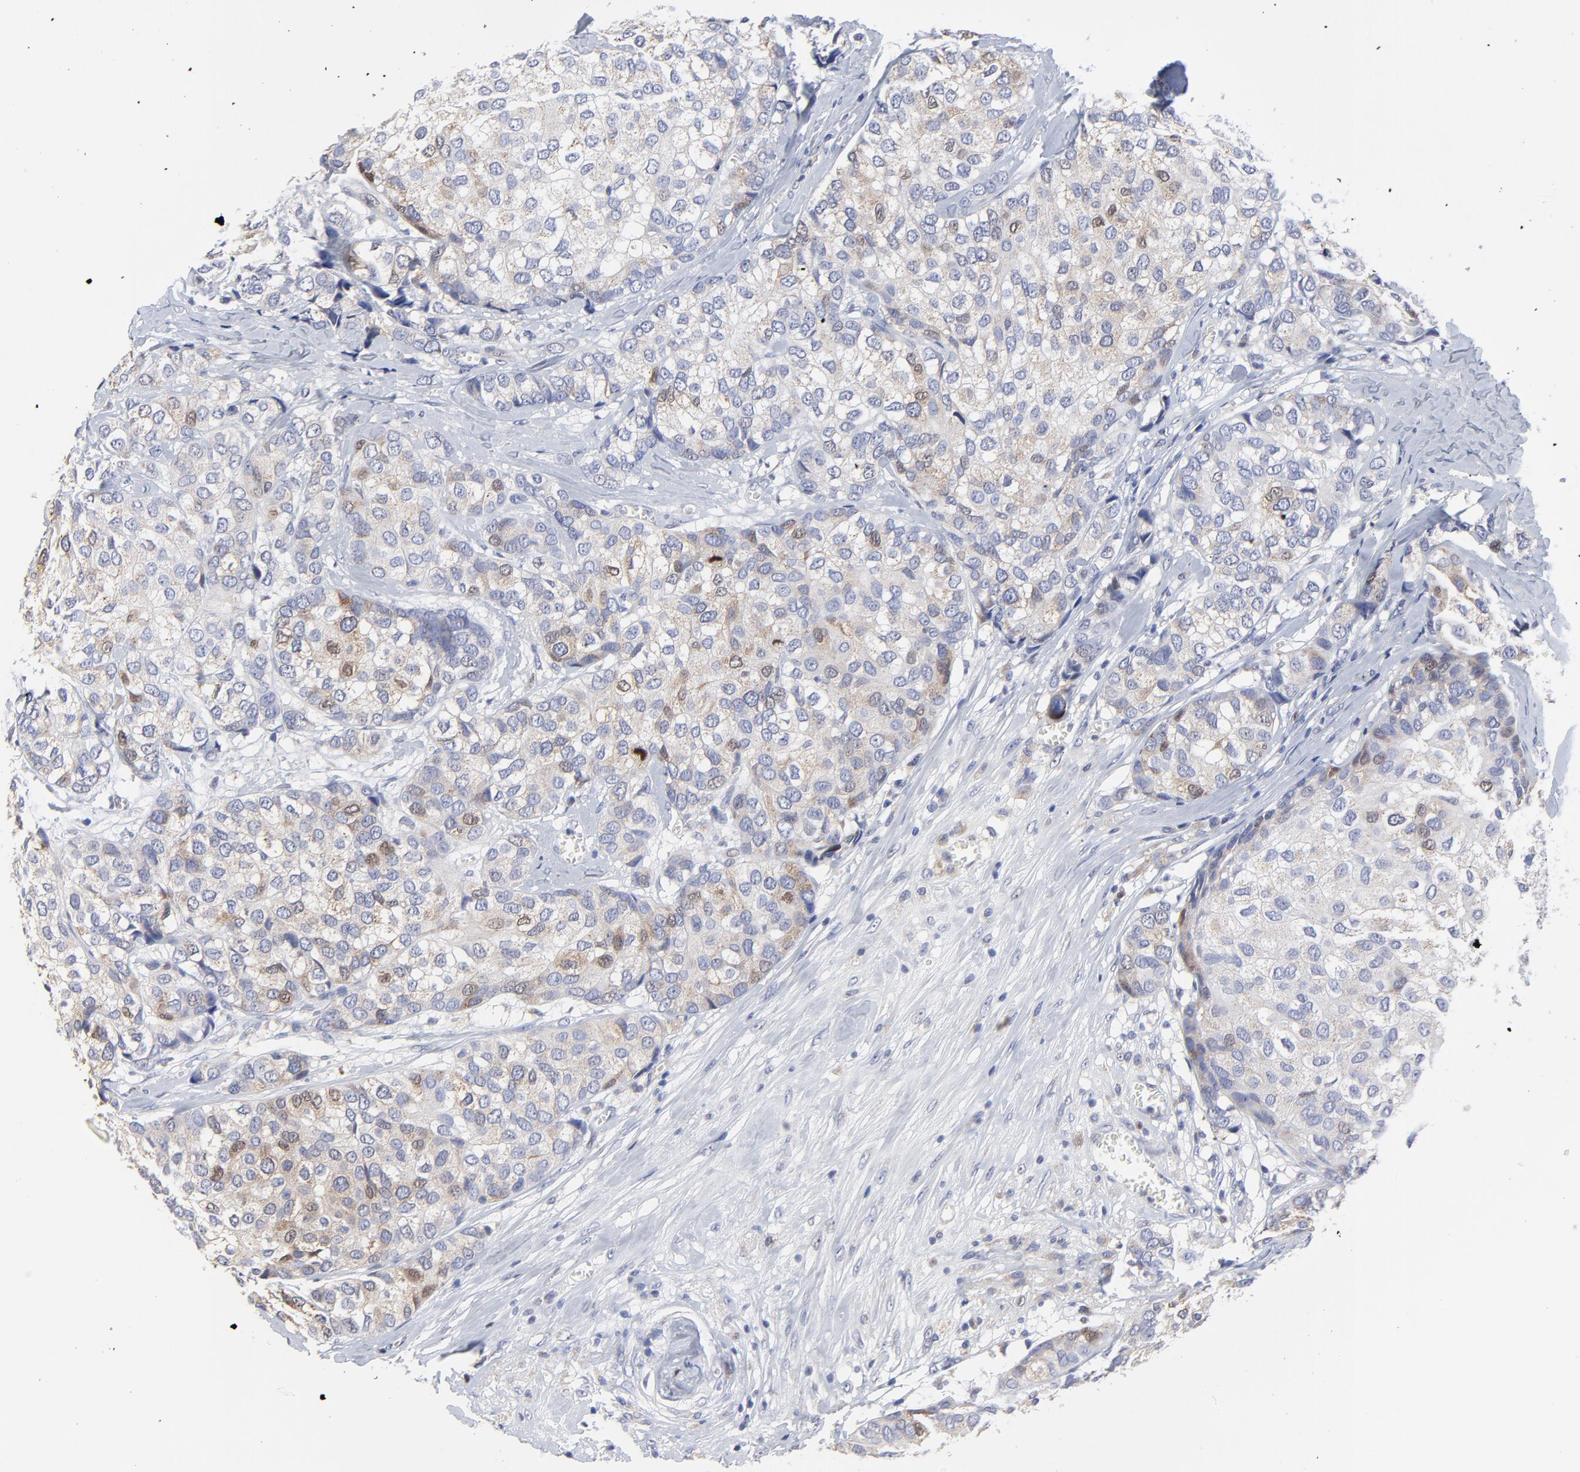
{"staining": {"intensity": "weak", "quantity": "<25%", "location": "cytoplasmic/membranous,nuclear"}, "tissue": "breast cancer", "cell_type": "Tumor cells", "image_type": "cancer", "snomed": [{"axis": "morphology", "description": "Duct carcinoma"}, {"axis": "topography", "description": "Breast"}], "caption": "An image of human breast cancer is negative for staining in tumor cells.", "gene": "NCAPH", "patient": {"sex": "female", "age": 68}}